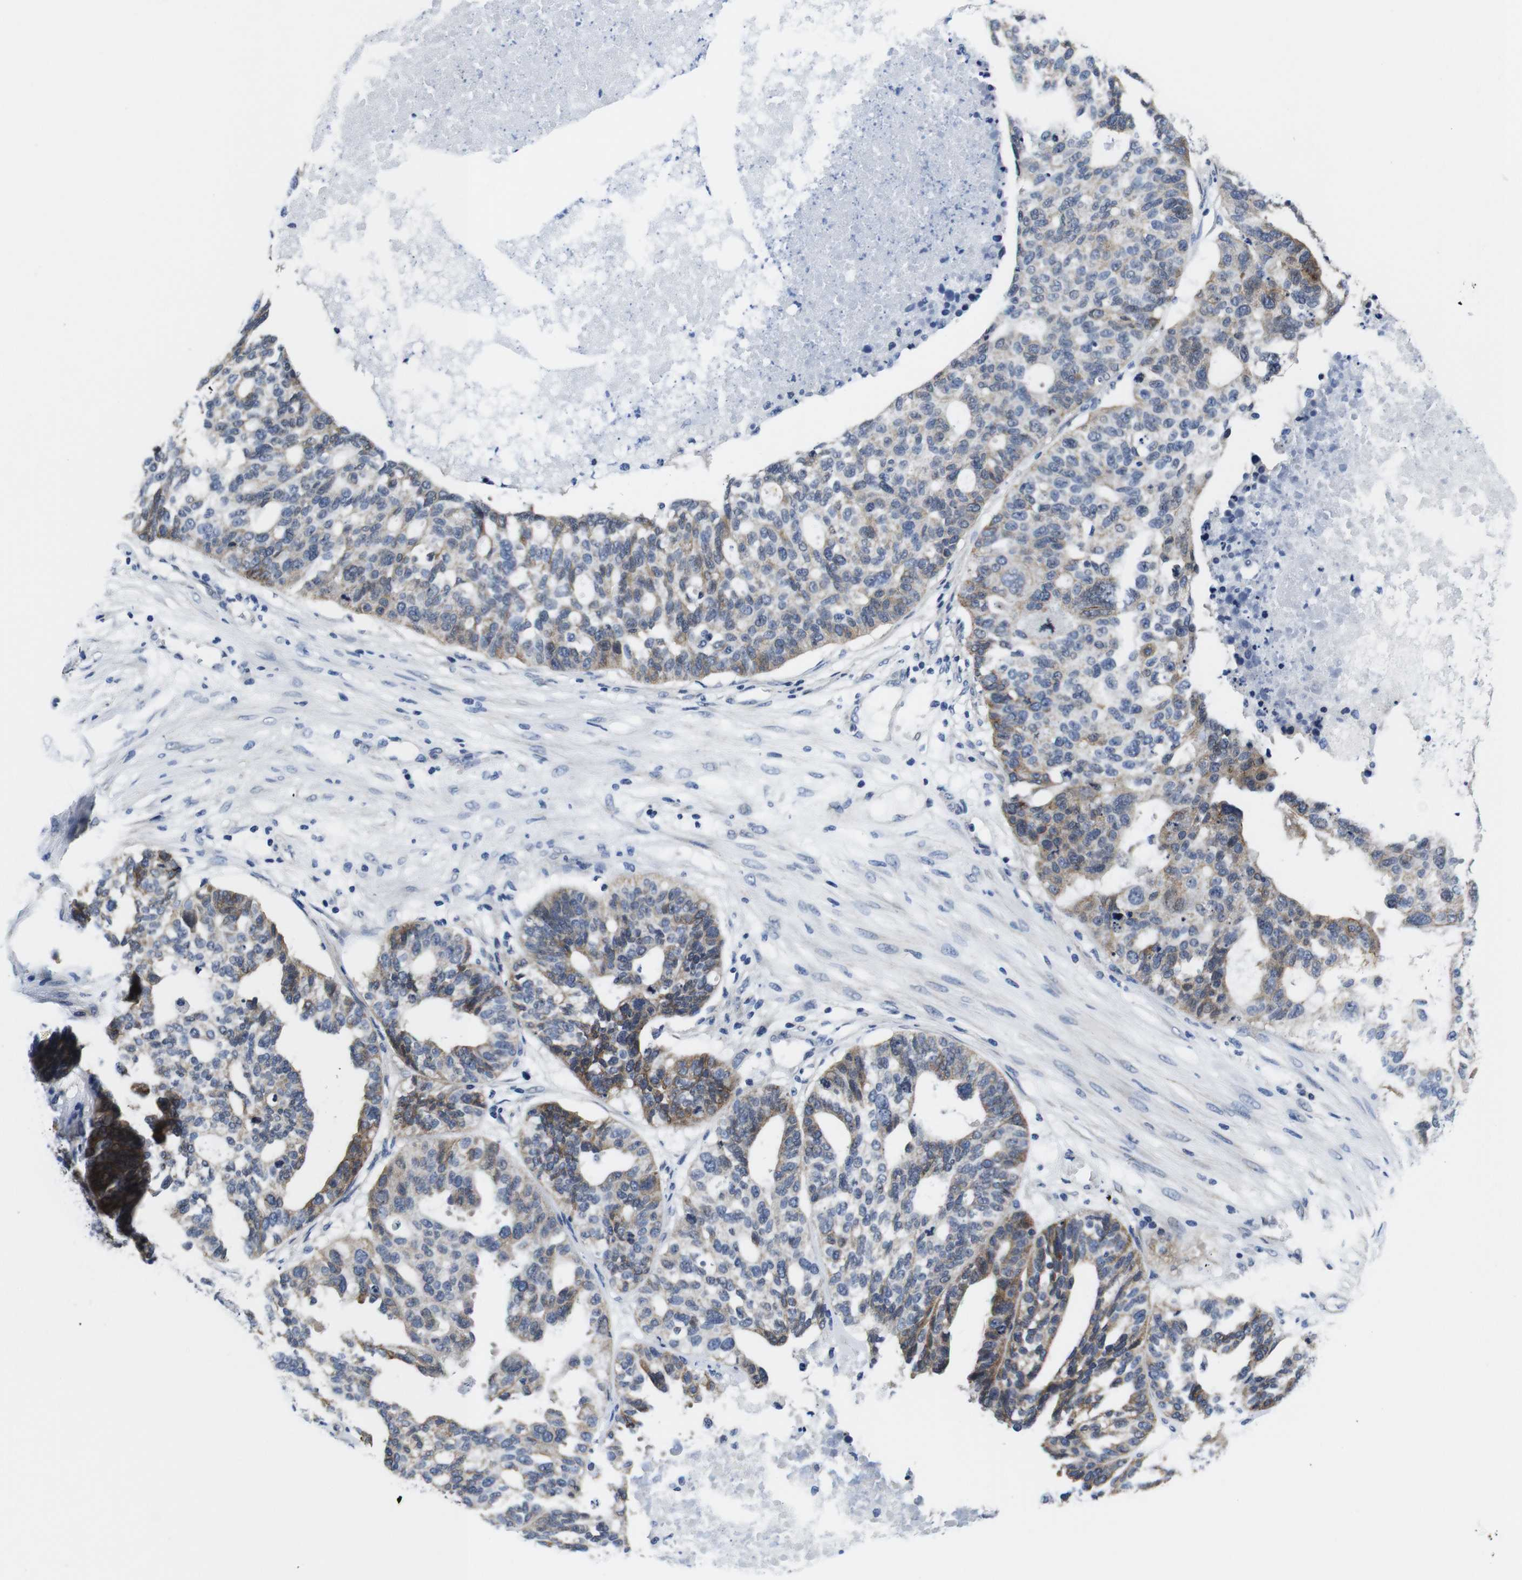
{"staining": {"intensity": "moderate", "quantity": "25%-75%", "location": "cytoplasmic/membranous"}, "tissue": "ovarian cancer", "cell_type": "Tumor cells", "image_type": "cancer", "snomed": [{"axis": "morphology", "description": "Cystadenocarcinoma, serous, NOS"}, {"axis": "topography", "description": "Ovary"}], "caption": "The histopathology image demonstrates a brown stain indicating the presence of a protein in the cytoplasmic/membranous of tumor cells in serous cystadenocarcinoma (ovarian).", "gene": "SOCS3", "patient": {"sex": "female", "age": 59}}